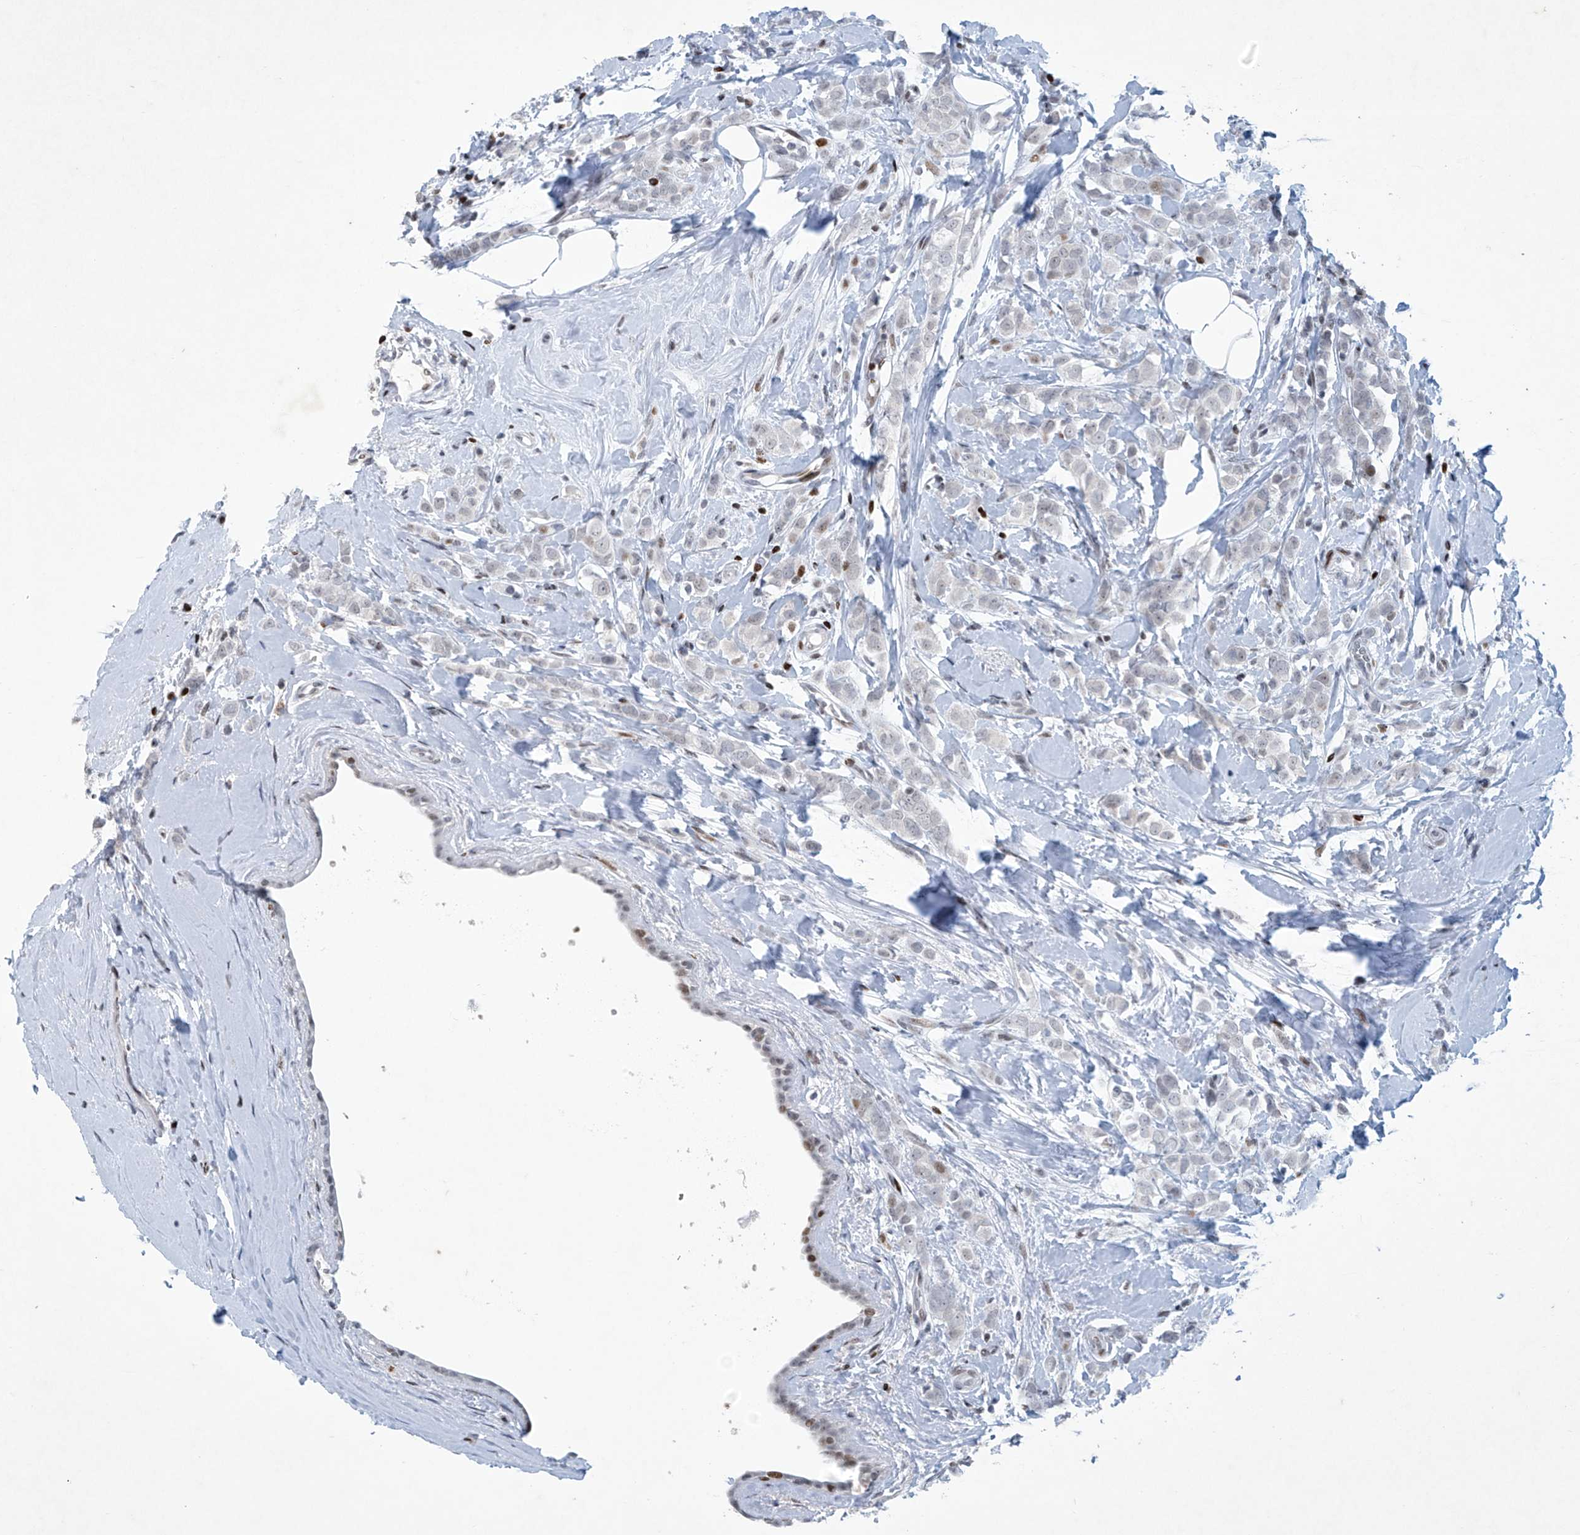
{"staining": {"intensity": "negative", "quantity": "none", "location": "none"}, "tissue": "breast cancer", "cell_type": "Tumor cells", "image_type": "cancer", "snomed": [{"axis": "morphology", "description": "Lobular carcinoma"}, {"axis": "topography", "description": "Breast"}], "caption": "This is an IHC photomicrograph of lobular carcinoma (breast). There is no expression in tumor cells.", "gene": "RFX7", "patient": {"sex": "female", "age": 47}}